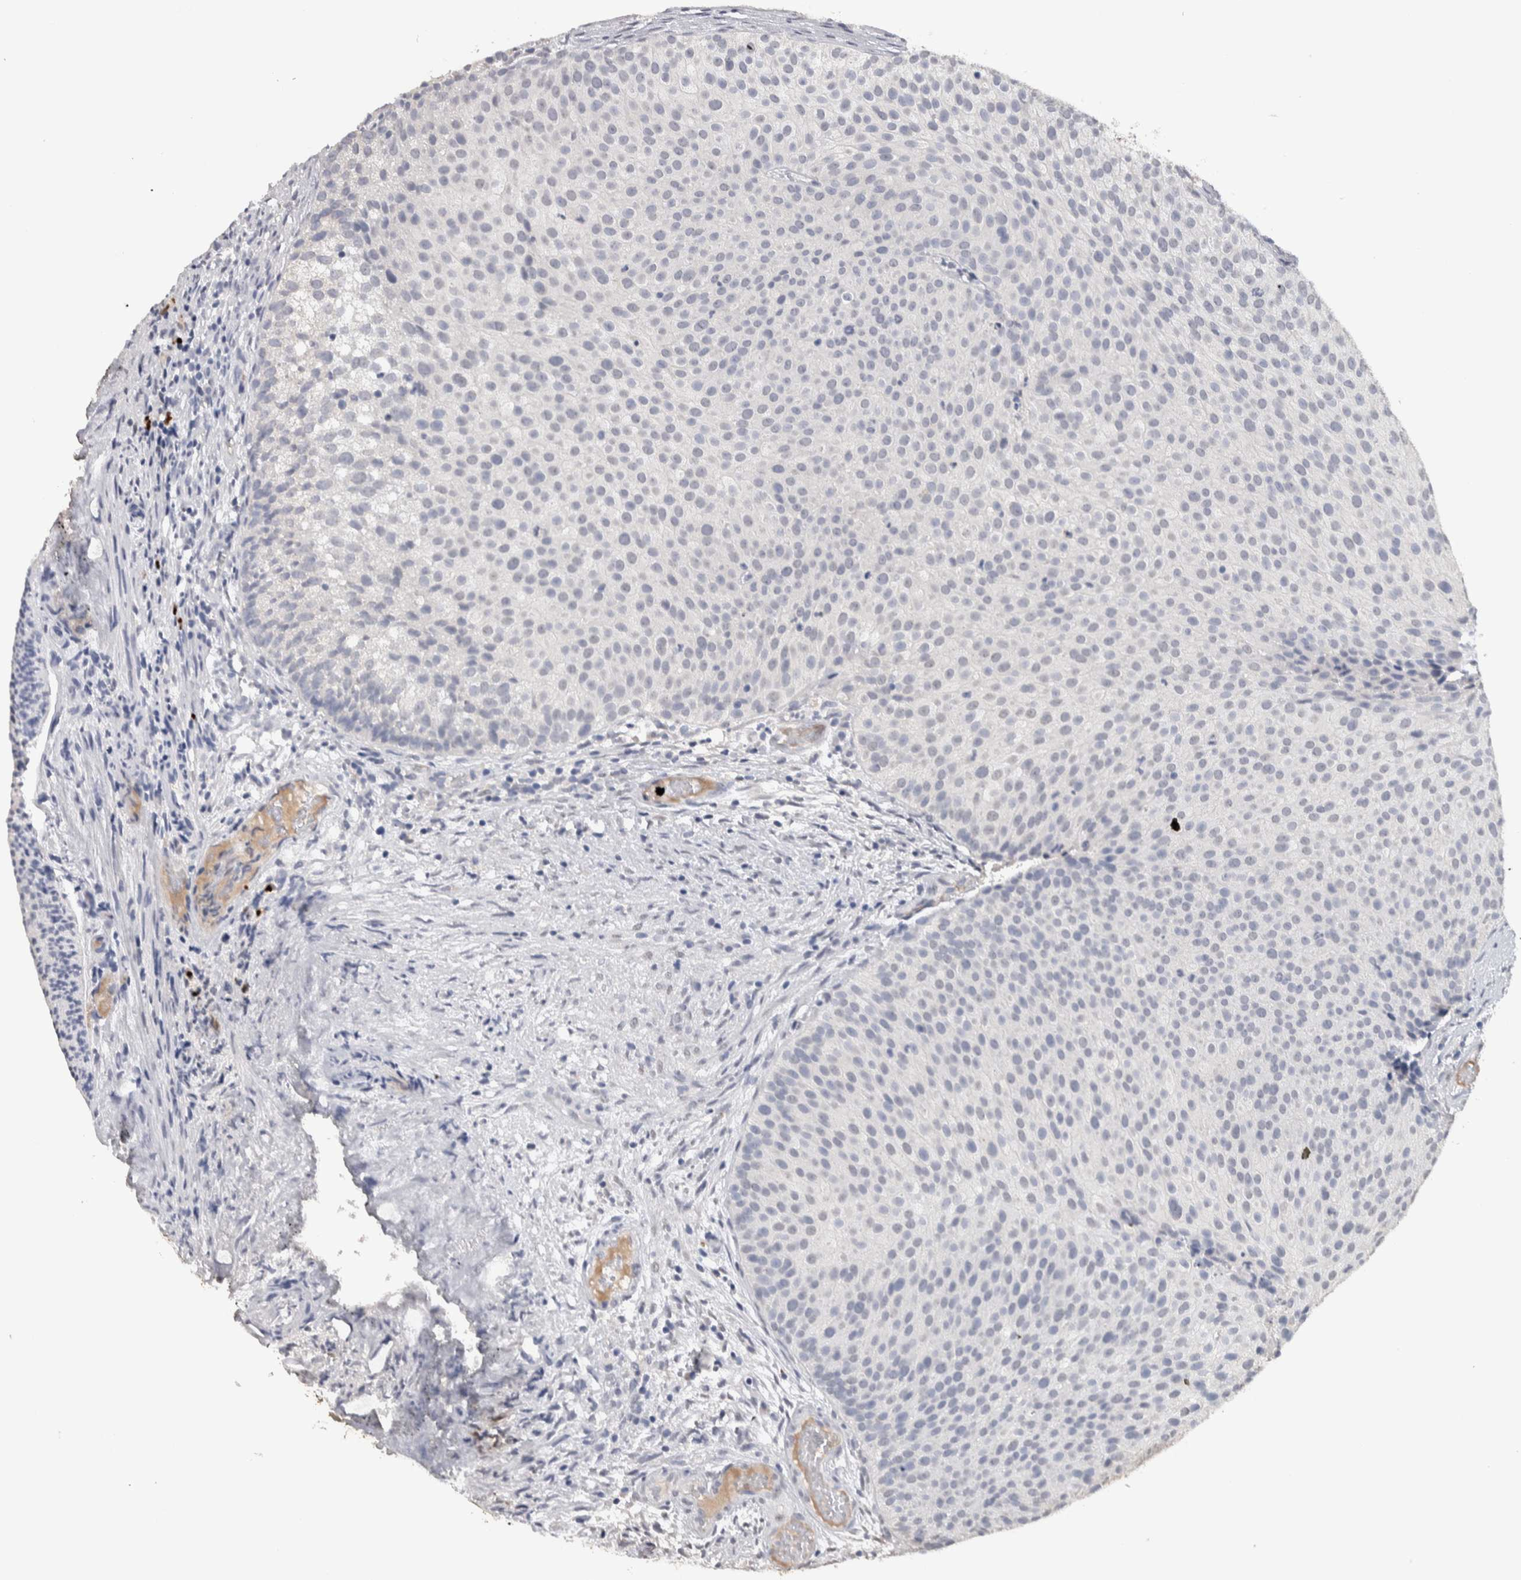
{"staining": {"intensity": "negative", "quantity": "none", "location": "none"}, "tissue": "urothelial cancer", "cell_type": "Tumor cells", "image_type": "cancer", "snomed": [{"axis": "morphology", "description": "Urothelial carcinoma, Low grade"}, {"axis": "topography", "description": "Urinary bladder"}], "caption": "DAB immunohistochemical staining of urothelial cancer shows no significant positivity in tumor cells. (Immunohistochemistry (ihc), brightfield microscopy, high magnification).", "gene": "TMEM102", "patient": {"sex": "male", "age": 86}}